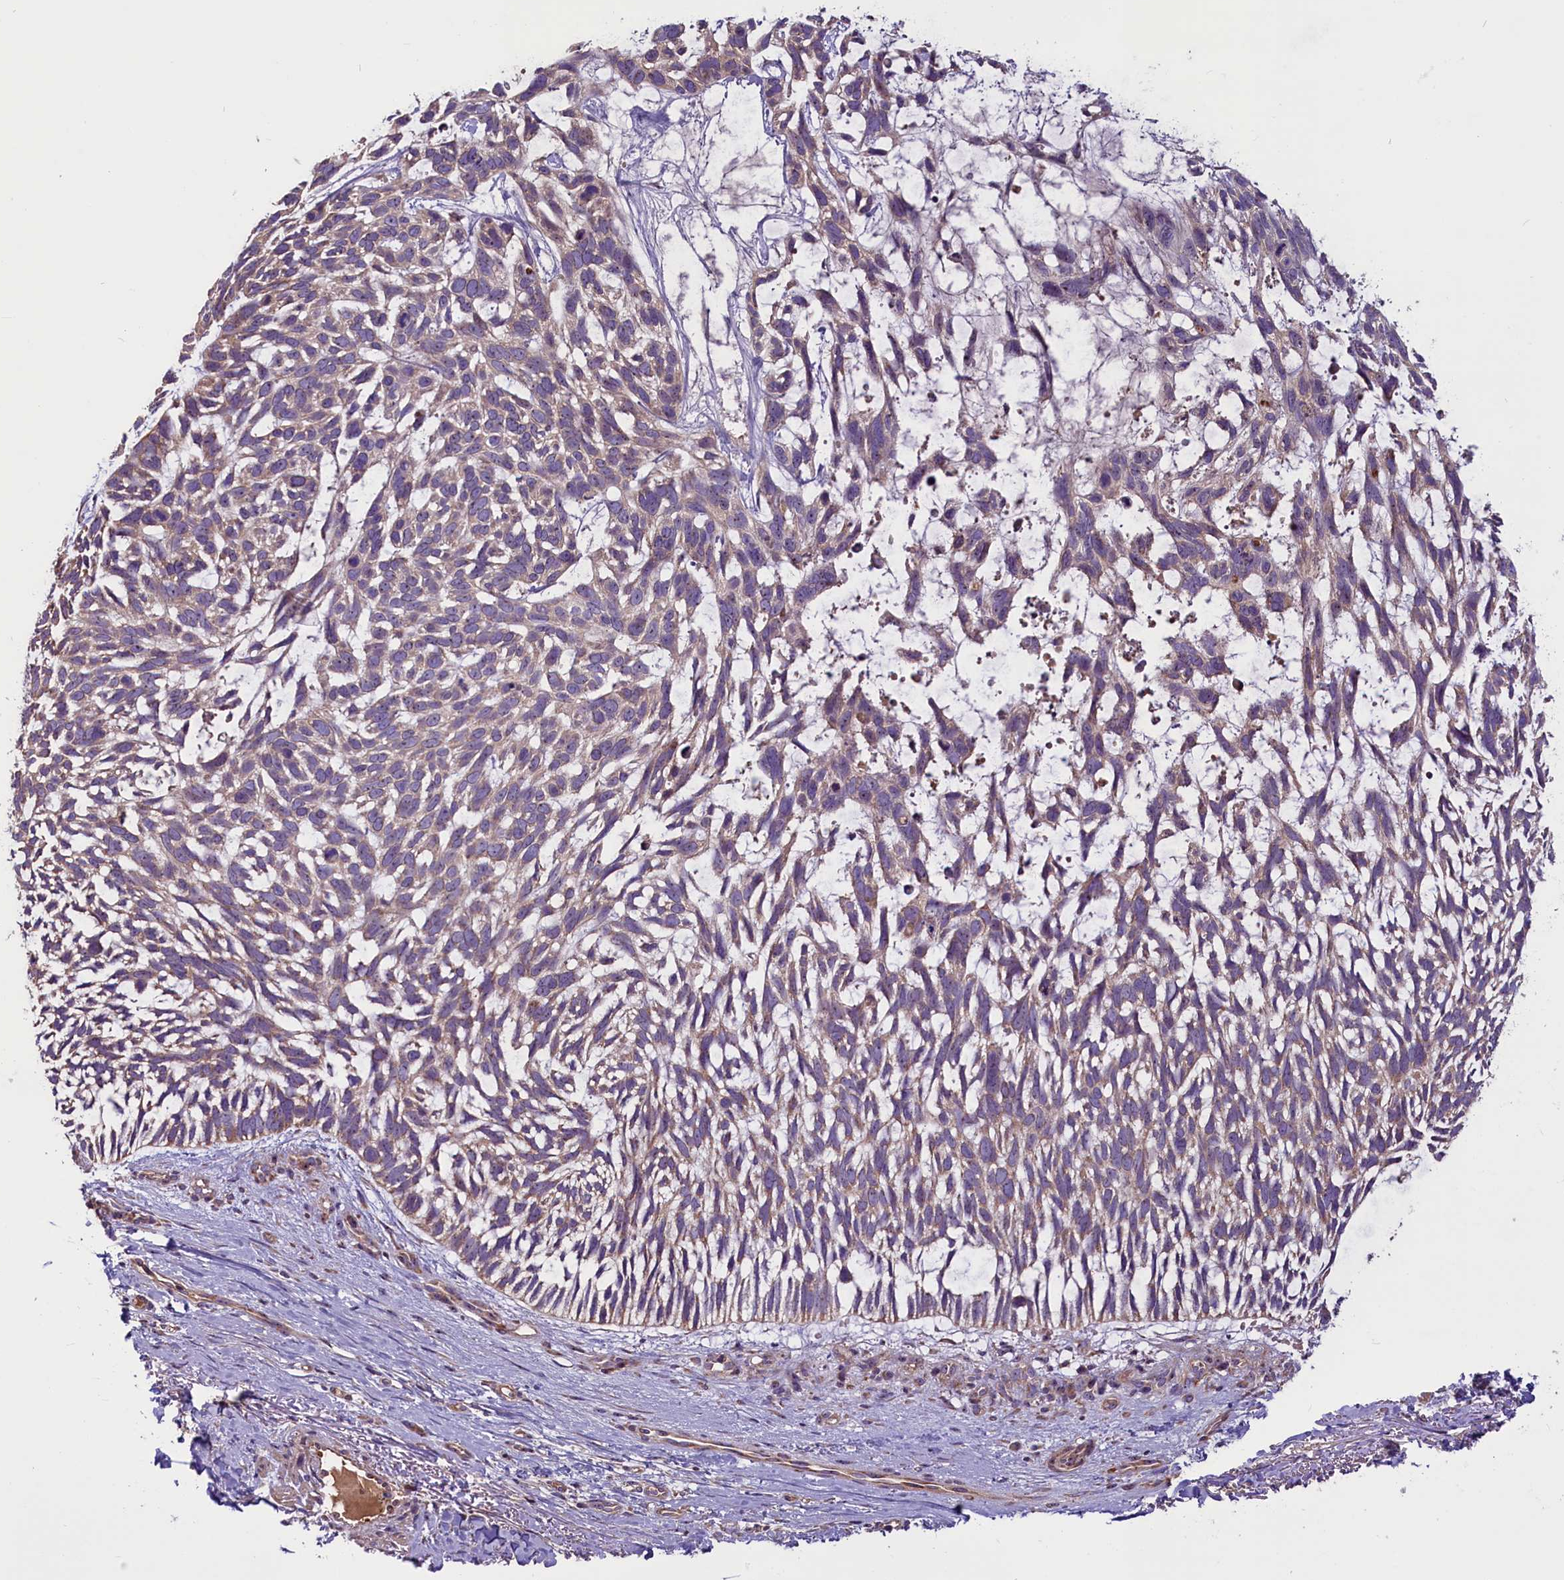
{"staining": {"intensity": "weak", "quantity": ">75%", "location": "cytoplasmic/membranous"}, "tissue": "skin cancer", "cell_type": "Tumor cells", "image_type": "cancer", "snomed": [{"axis": "morphology", "description": "Basal cell carcinoma"}, {"axis": "topography", "description": "Skin"}], "caption": "Basal cell carcinoma (skin) stained for a protein (brown) exhibits weak cytoplasmic/membranous positive positivity in approximately >75% of tumor cells.", "gene": "FRY", "patient": {"sex": "male", "age": 88}}